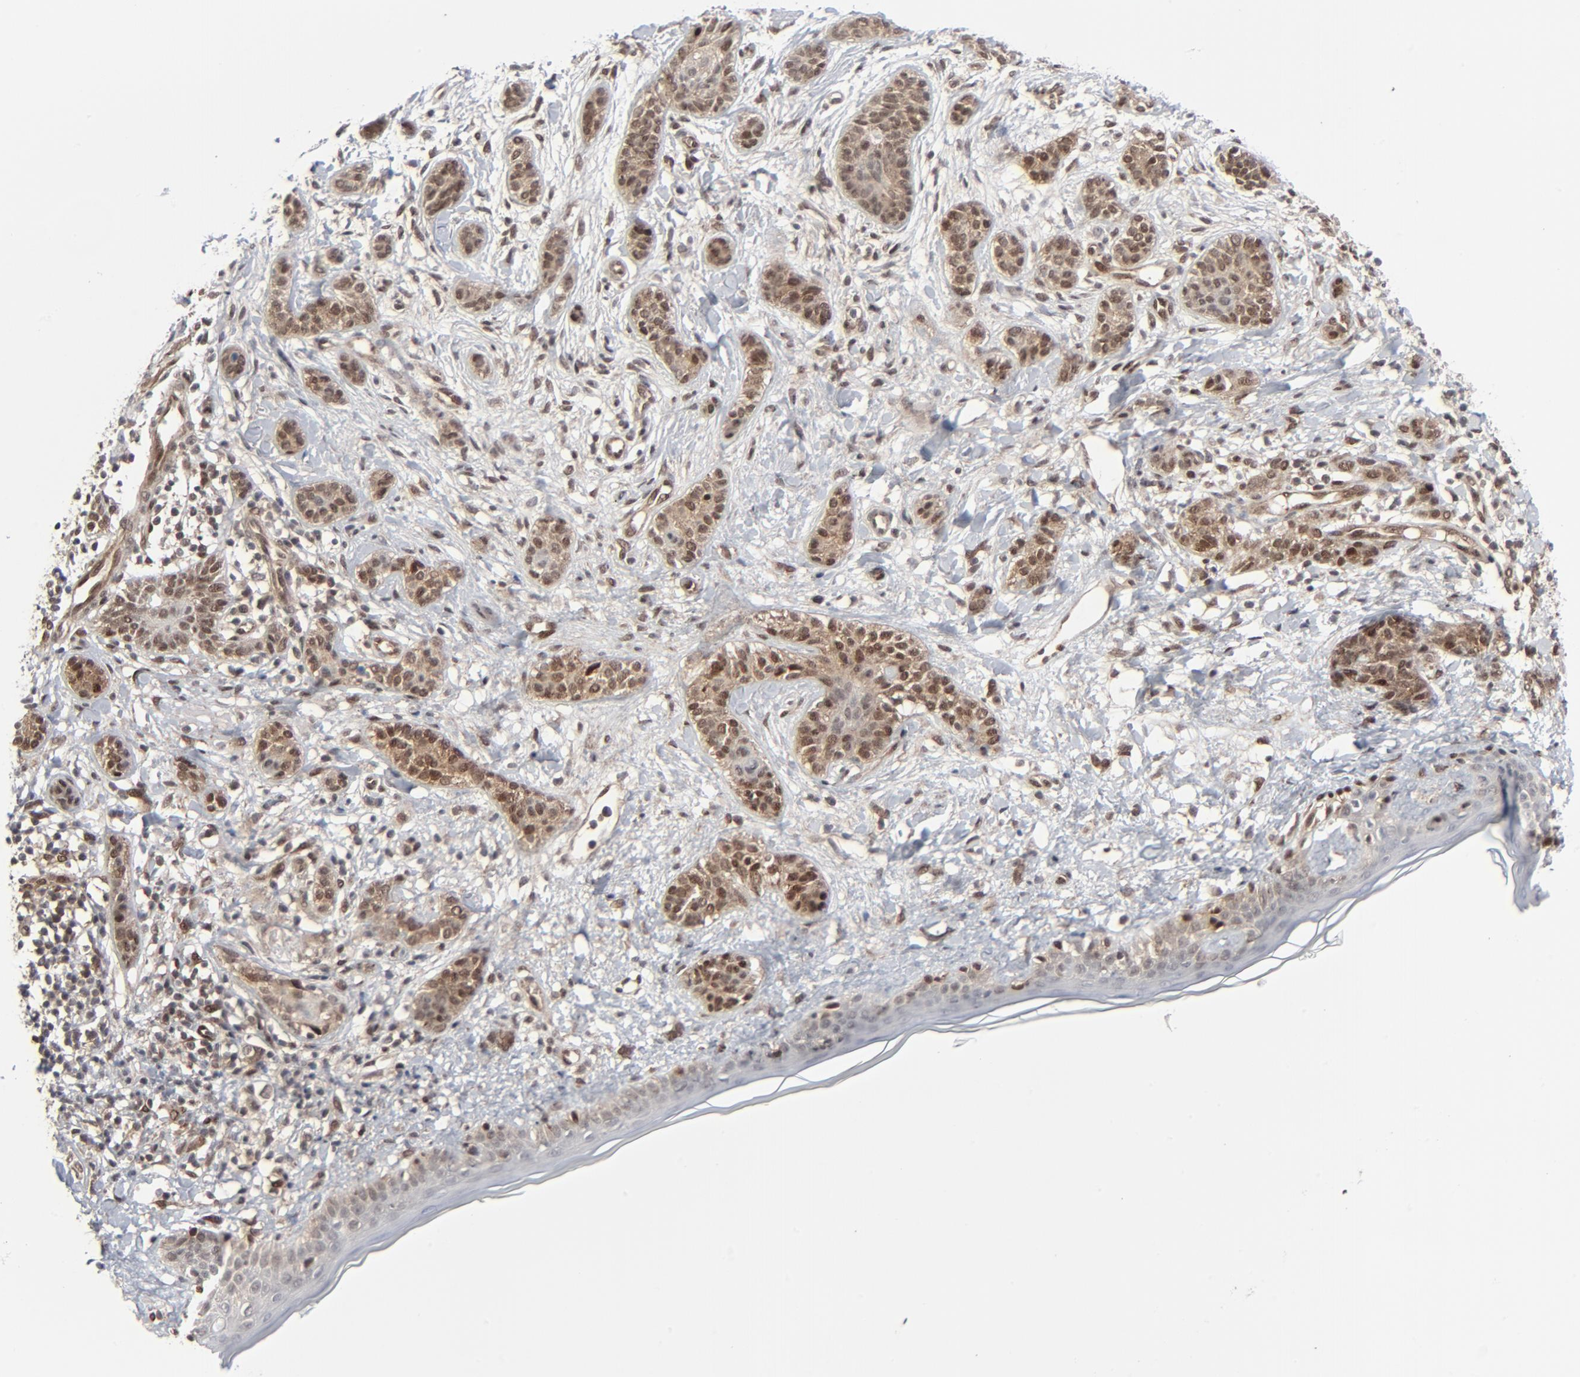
{"staining": {"intensity": "weak", "quantity": ">75%", "location": "cytoplasmic/membranous,nuclear"}, "tissue": "skin cancer", "cell_type": "Tumor cells", "image_type": "cancer", "snomed": [{"axis": "morphology", "description": "Normal tissue, NOS"}, {"axis": "morphology", "description": "Basal cell carcinoma"}, {"axis": "topography", "description": "Skin"}], "caption": "This is an image of IHC staining of skin cancer, which shows weak expression in the cytoplasmic/membranous and nuclear of tumor cells.", "gene": "AKT1", "patient": {"sex": "male", "age": 63}}